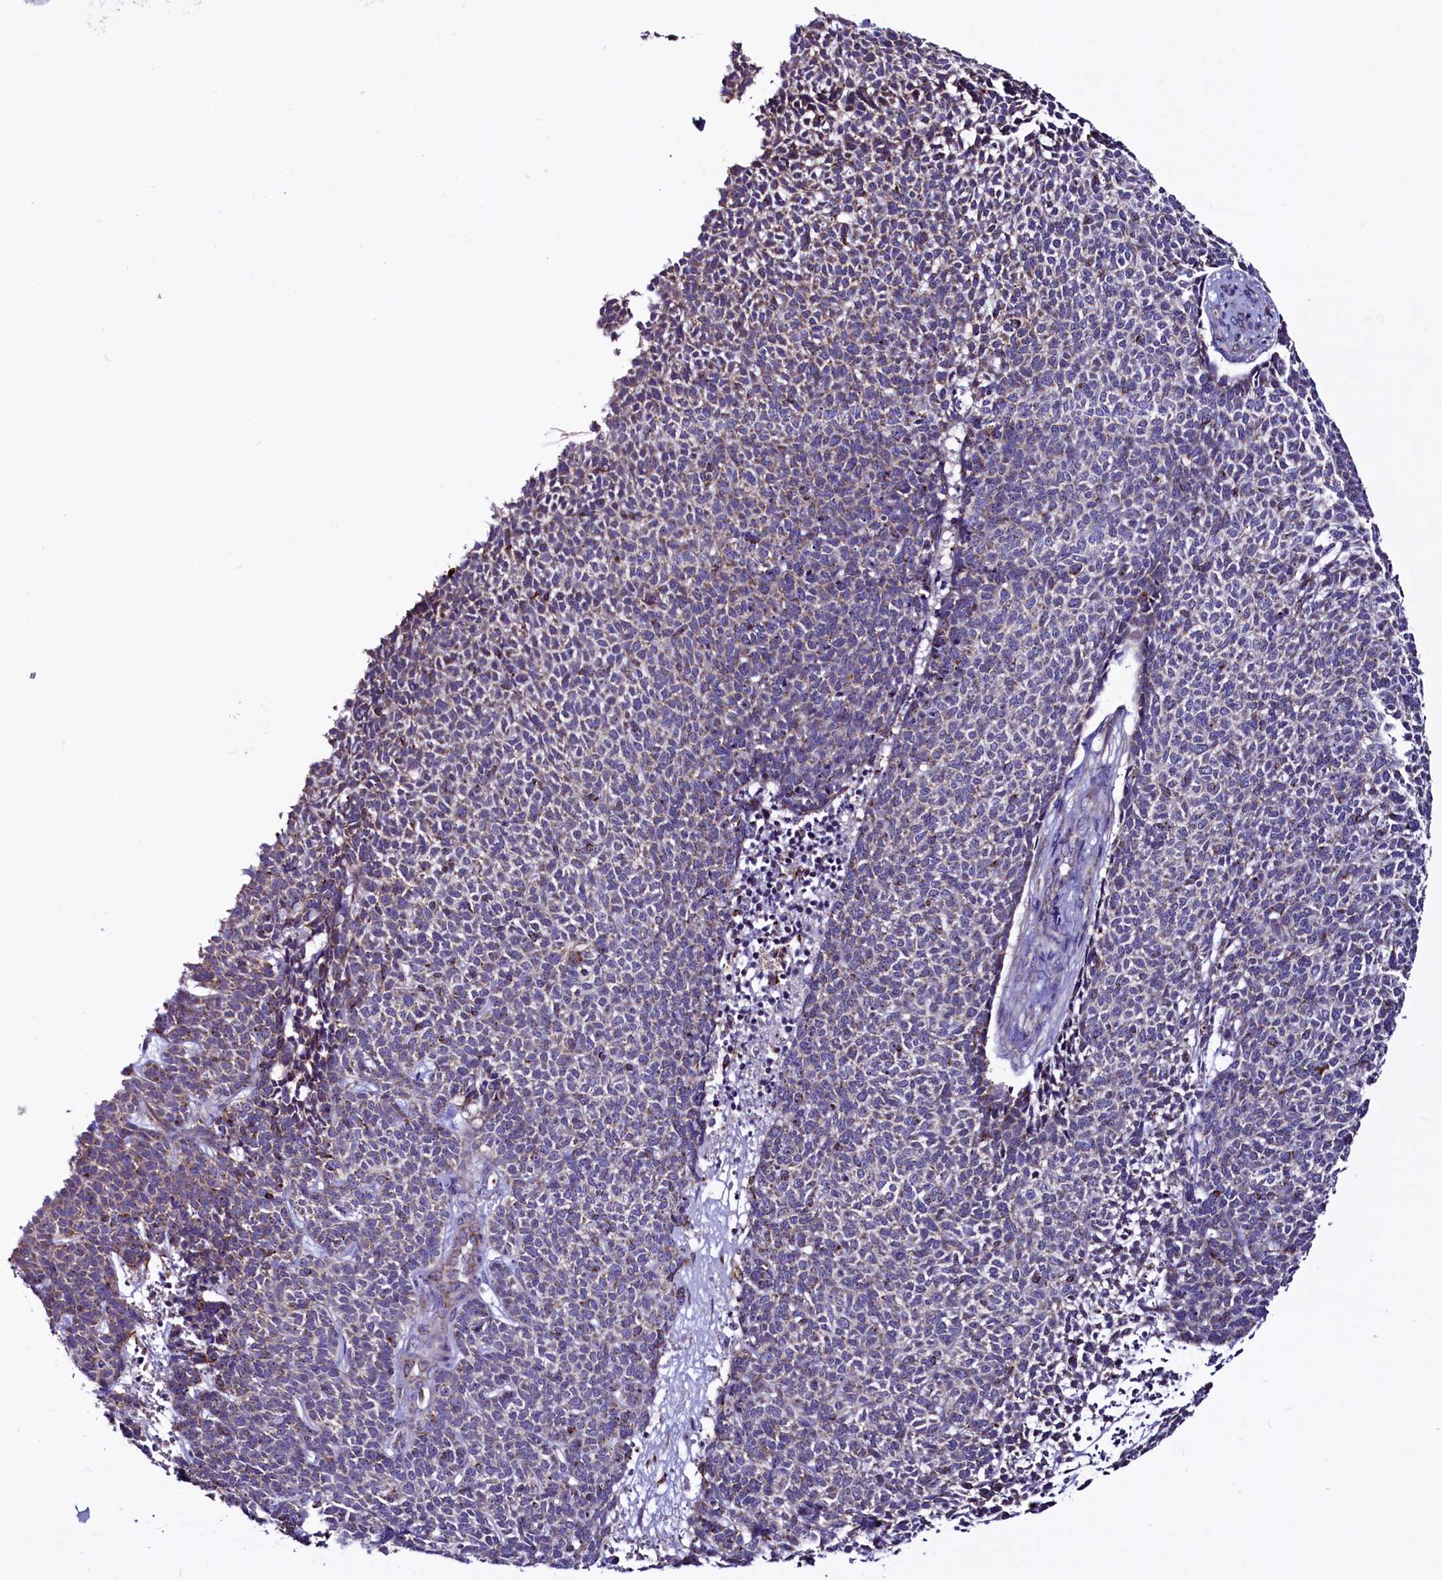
{"staining": {"intensity": "weak", "quantity": "<25%", "location": "cytoplasmic/membranous"}, "tissue": "skin cancer", "cell_type": "Tumor cells", "image_type": "cancer", "snomed": [{"axis": "morphology", "description": "Basal cell carcinoma"}, {"axis": "topography", "description": "Skin"}], "caption": "Tumor cells show no significant expression in skin cancer (basal cell carcinoma).", "gene": "STARD5", "patient": {"sex": "female", "age": 84}}